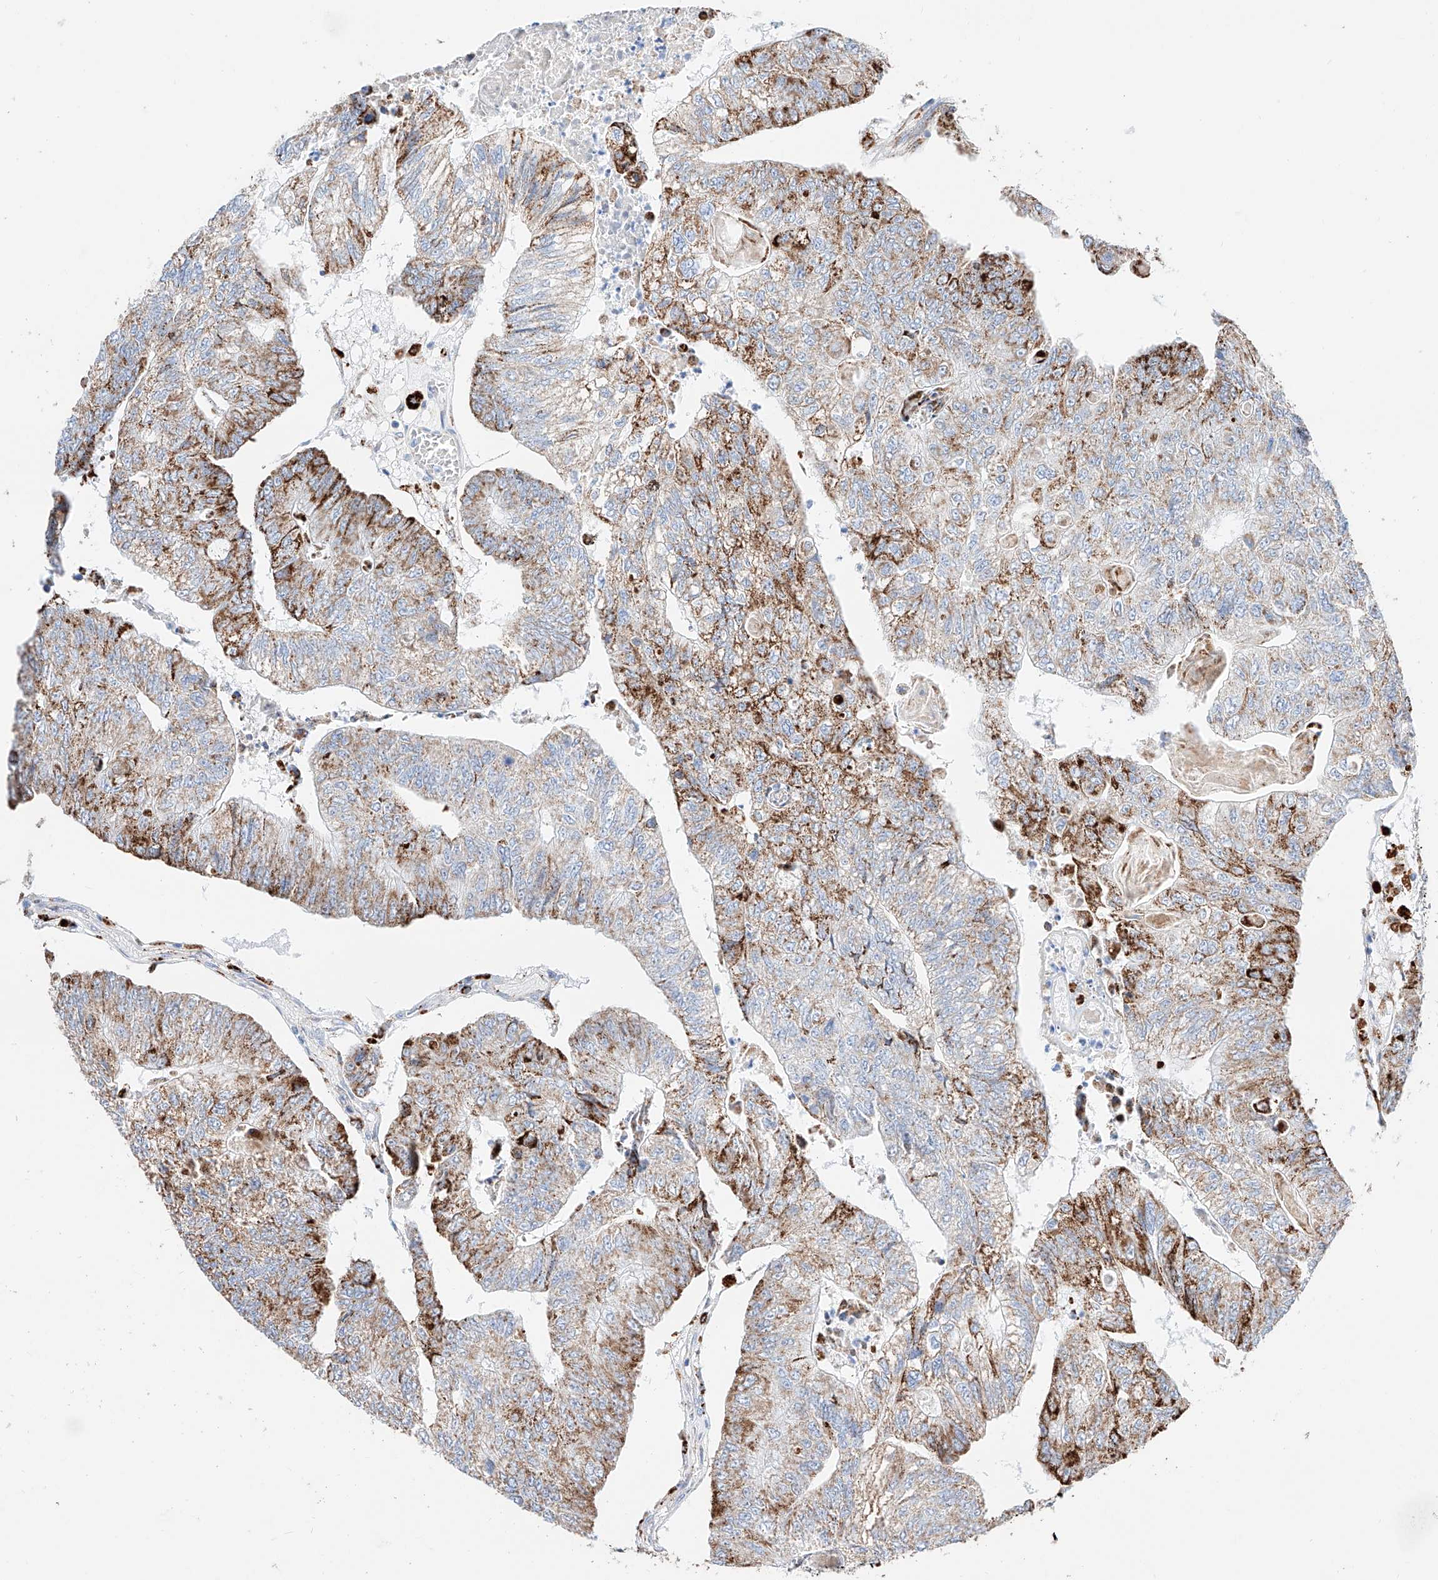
{"staining": {"intensity": "moderate", "quantity": "25%-75%", "location": "cytoplasmic/membranous"}, "tissue": "colorectal cancer", "cell_type": "Tumor cells", "image_type": "cancer", "snomed": [{"axis": "morphology", "description": "Adenocarcinoma, NOS"}, {"axis": "topography", "description": "Colon"}], "caption": "Colorectal adenocarcinoma was stained to show a protein in brown. There is medium levels of moderate cytoplasmic/membranous staining in about 25%-75% of tumor cells.", "gene": "C6orf62", "patient": {"sex": "female", "age": 67}}